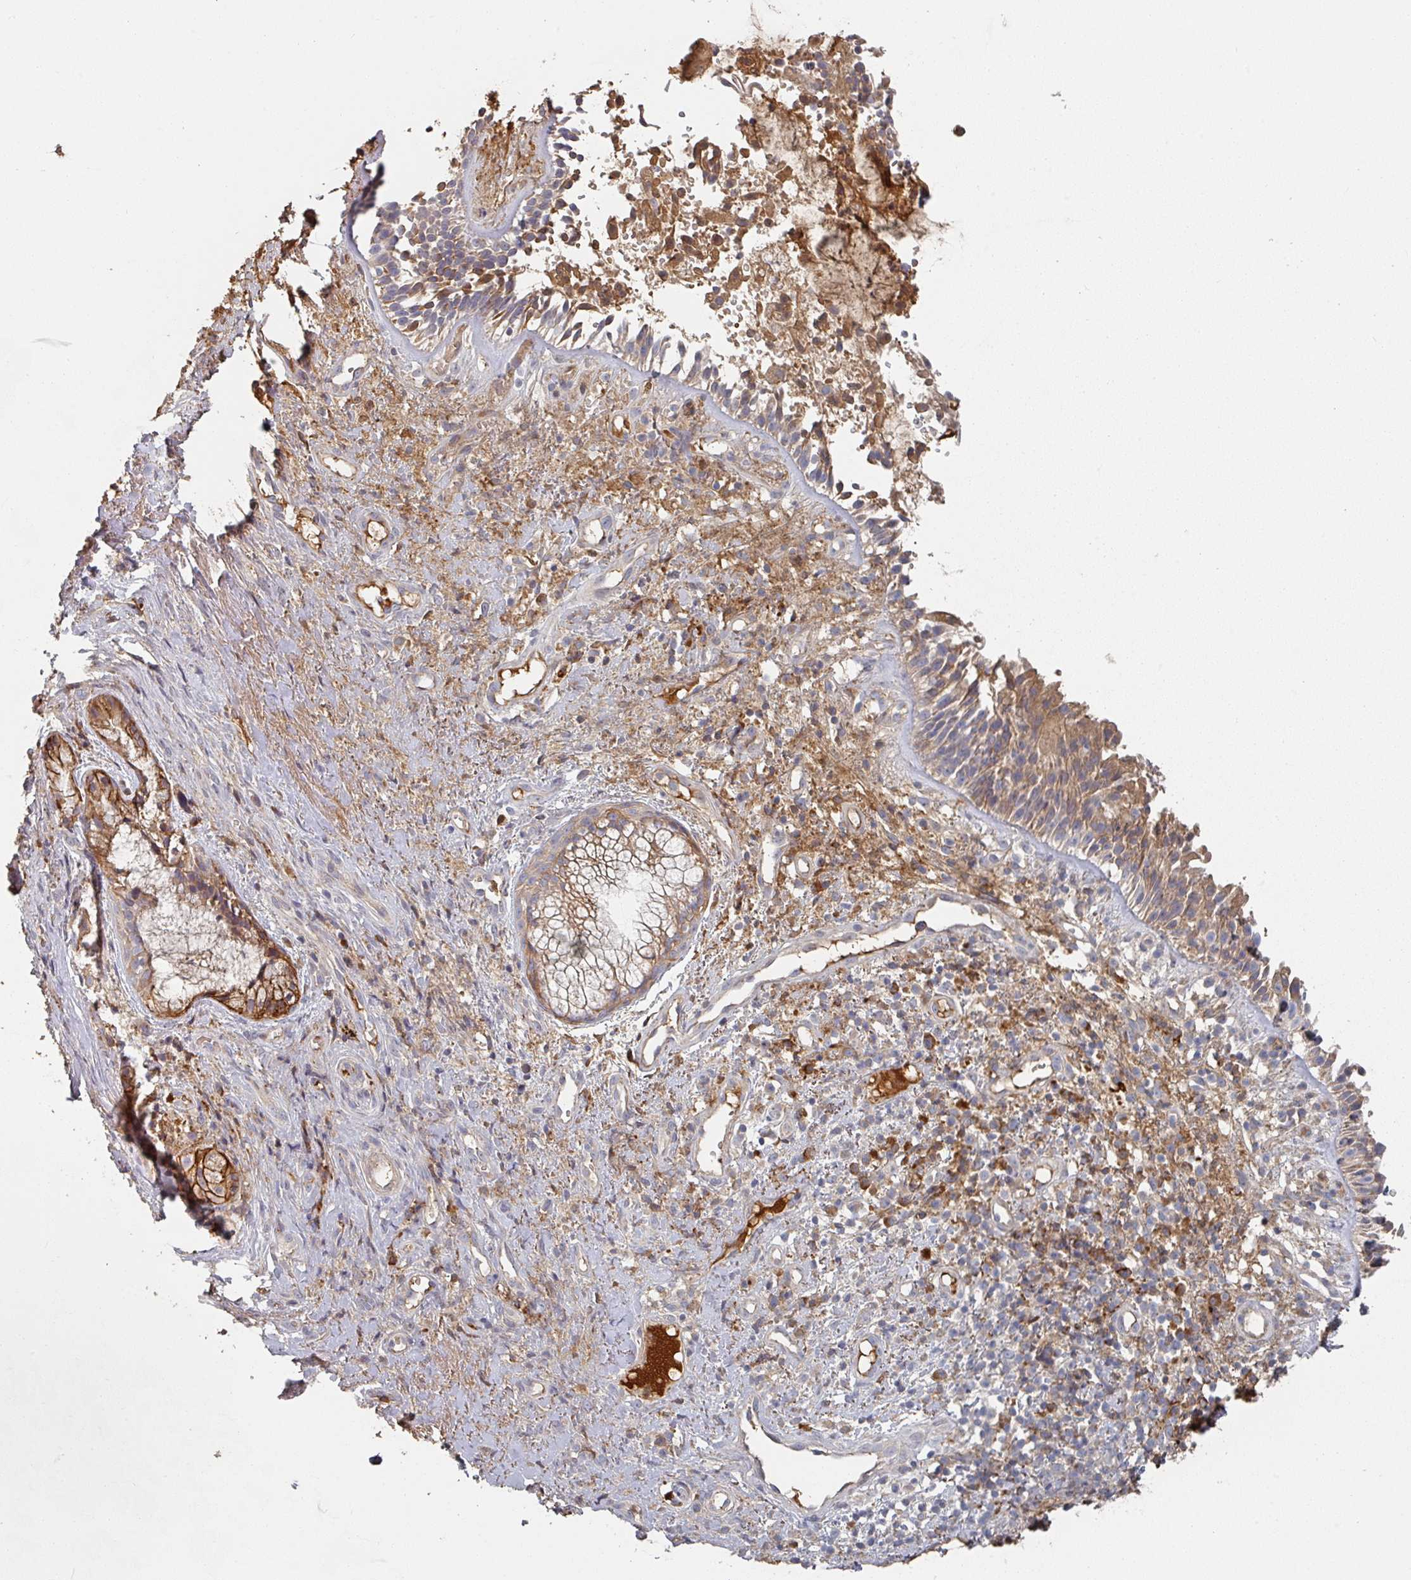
{"staining": {"intensity": "weak", "quantity": "25%-75%", "location": "cytoplasmic/membranous"}, "tissue": "nasopharynx", "cell_type": "Respiratory epithelial cells", "image_type": "normal", "snomed": [{"axis": "morphology", "description": "Normal tissue, NOS"}, {"axis": "topography", "description": "Cartilage tissue"}, {"axis": "topography", "description": "Nasopharynx"}, {"axis": "topography", "description": "Thyroid gland"}], "caption": "Human nasopharynx stained with a brown dye demonstrates weak cytoplasmic/membranous positive expression in about 25%-75% of respiratory epithelial cells.", "gene": "ENSG00000249773", "patient": {"sex": "male", "age": 63}}